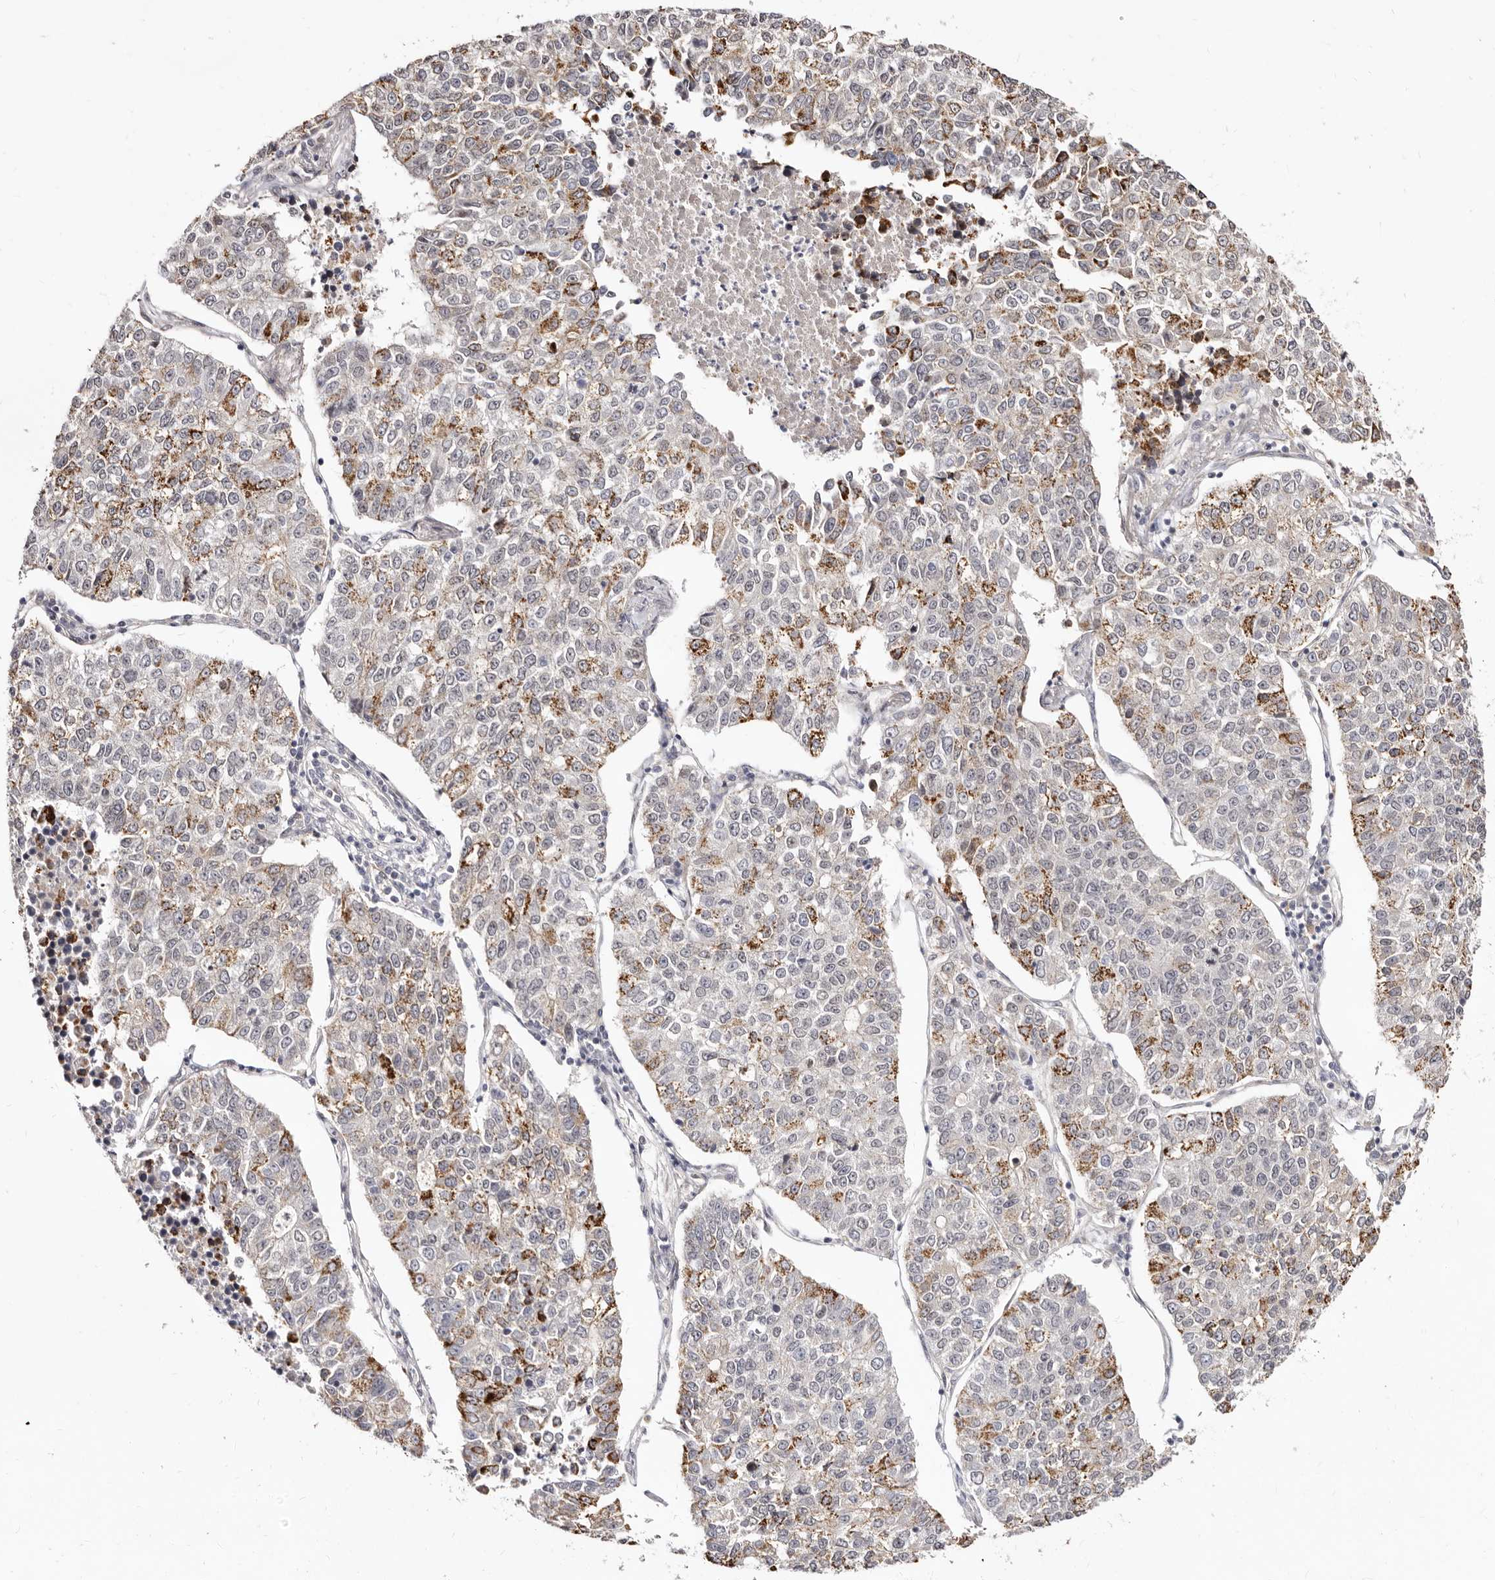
{"staining": {"intensity": "moderate", "quantity": "<25%", "location": "cytoplasmic/membranous"}, "tissue": "lung cancer", "cell_type": "Tumor cells", "image_type": "cancer", "snomed": [{"axis": "morphology", "description": "Adenocarcinoma, NOS"}, {"axis": "topography", "description": "Lung"}], "caption": "Adenocarcinoma (lung) stained with DAB (3,3'-diaminobenzidine) immunohistochemistry (IHC) demonstrates low levels of moderate cytoplasmic/membranous expression in about <25% of tumor cells.", "gene": "LCORL", "patient": {"sex": "male", "age": 49}}